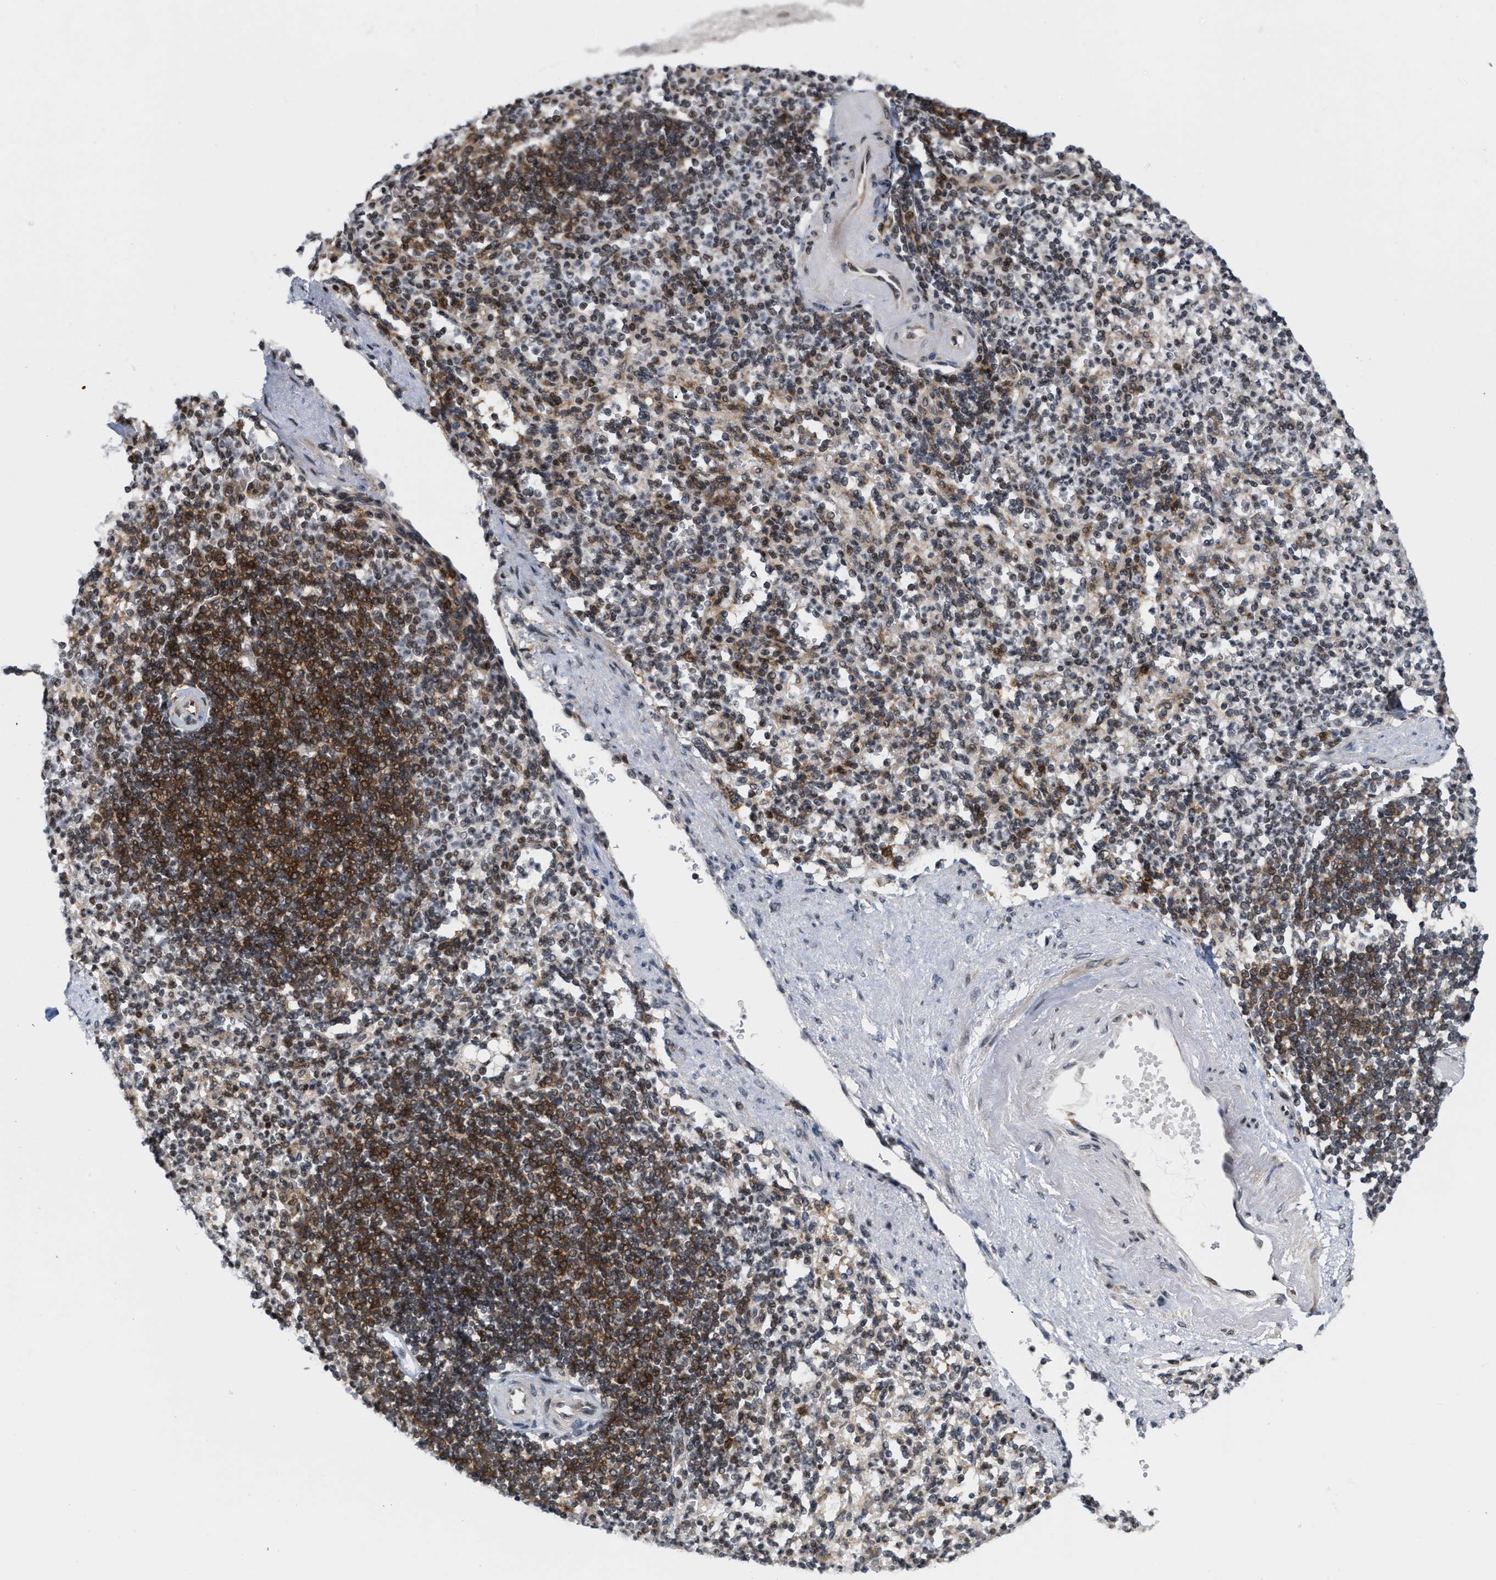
{"staining": {"intensity": "moderate", "quantity": "25%-75%", "location": "nuclear"}, "tissue": "spleen", "cell_type": "Cells in red pulp", "image_type": "normal", "snomed": [{"axis": "morphology", "description": "Normal tissue, NOS"}, {"axis": "topography", "description": "Spleen"}], "caption": "Cells in red pulp demonstrate medium levels of moderate nuclear positivity in about 25%-75% of cells in unremarkable human spleen.", "gene": "ANKRD6", "patient": {"sex": "female", "age": 74}}